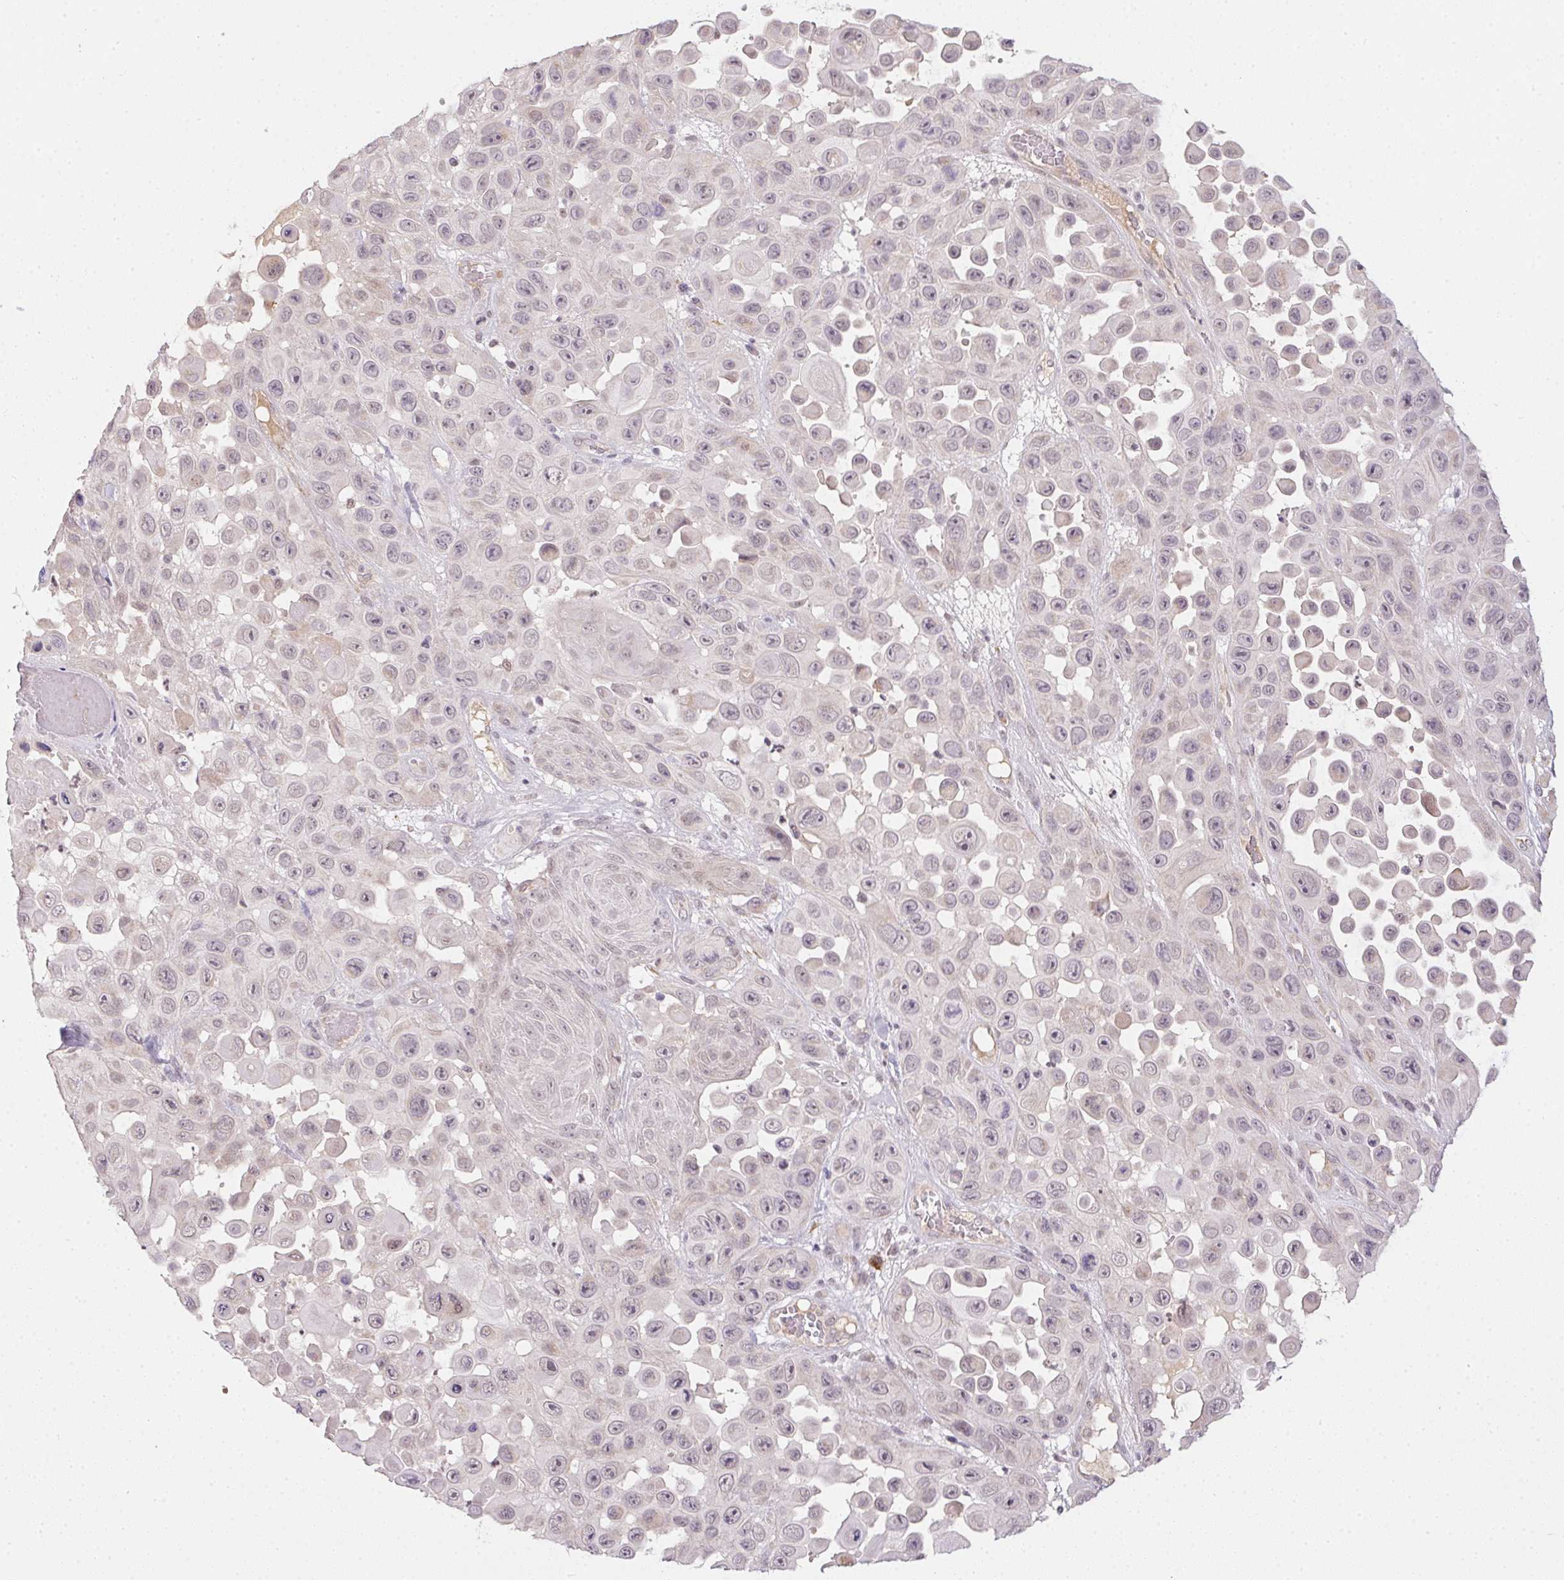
{"staining": {"intensity": "negative", "quantity": "none", "location": "none"}, "tissue": "skin cancer", "cell_type": "Tumor cells", "image_type": "cancer", "snomed": [{"axis": "morphology", "description": "Squamous cell carcinoma, NOS"}, {"axis": "topography", "description": "Skin"}], "caption": "Tumor cells show no significant protein staining in skin squamous cell carcinoma. Brightfield microscopy of immunohistochemistry (IHC) stained with DAB (brown) and hematoxylin (blue), captured at high magnification.", "gene": "CFAP92", "patient": {"sex": "male", "age": 81}}